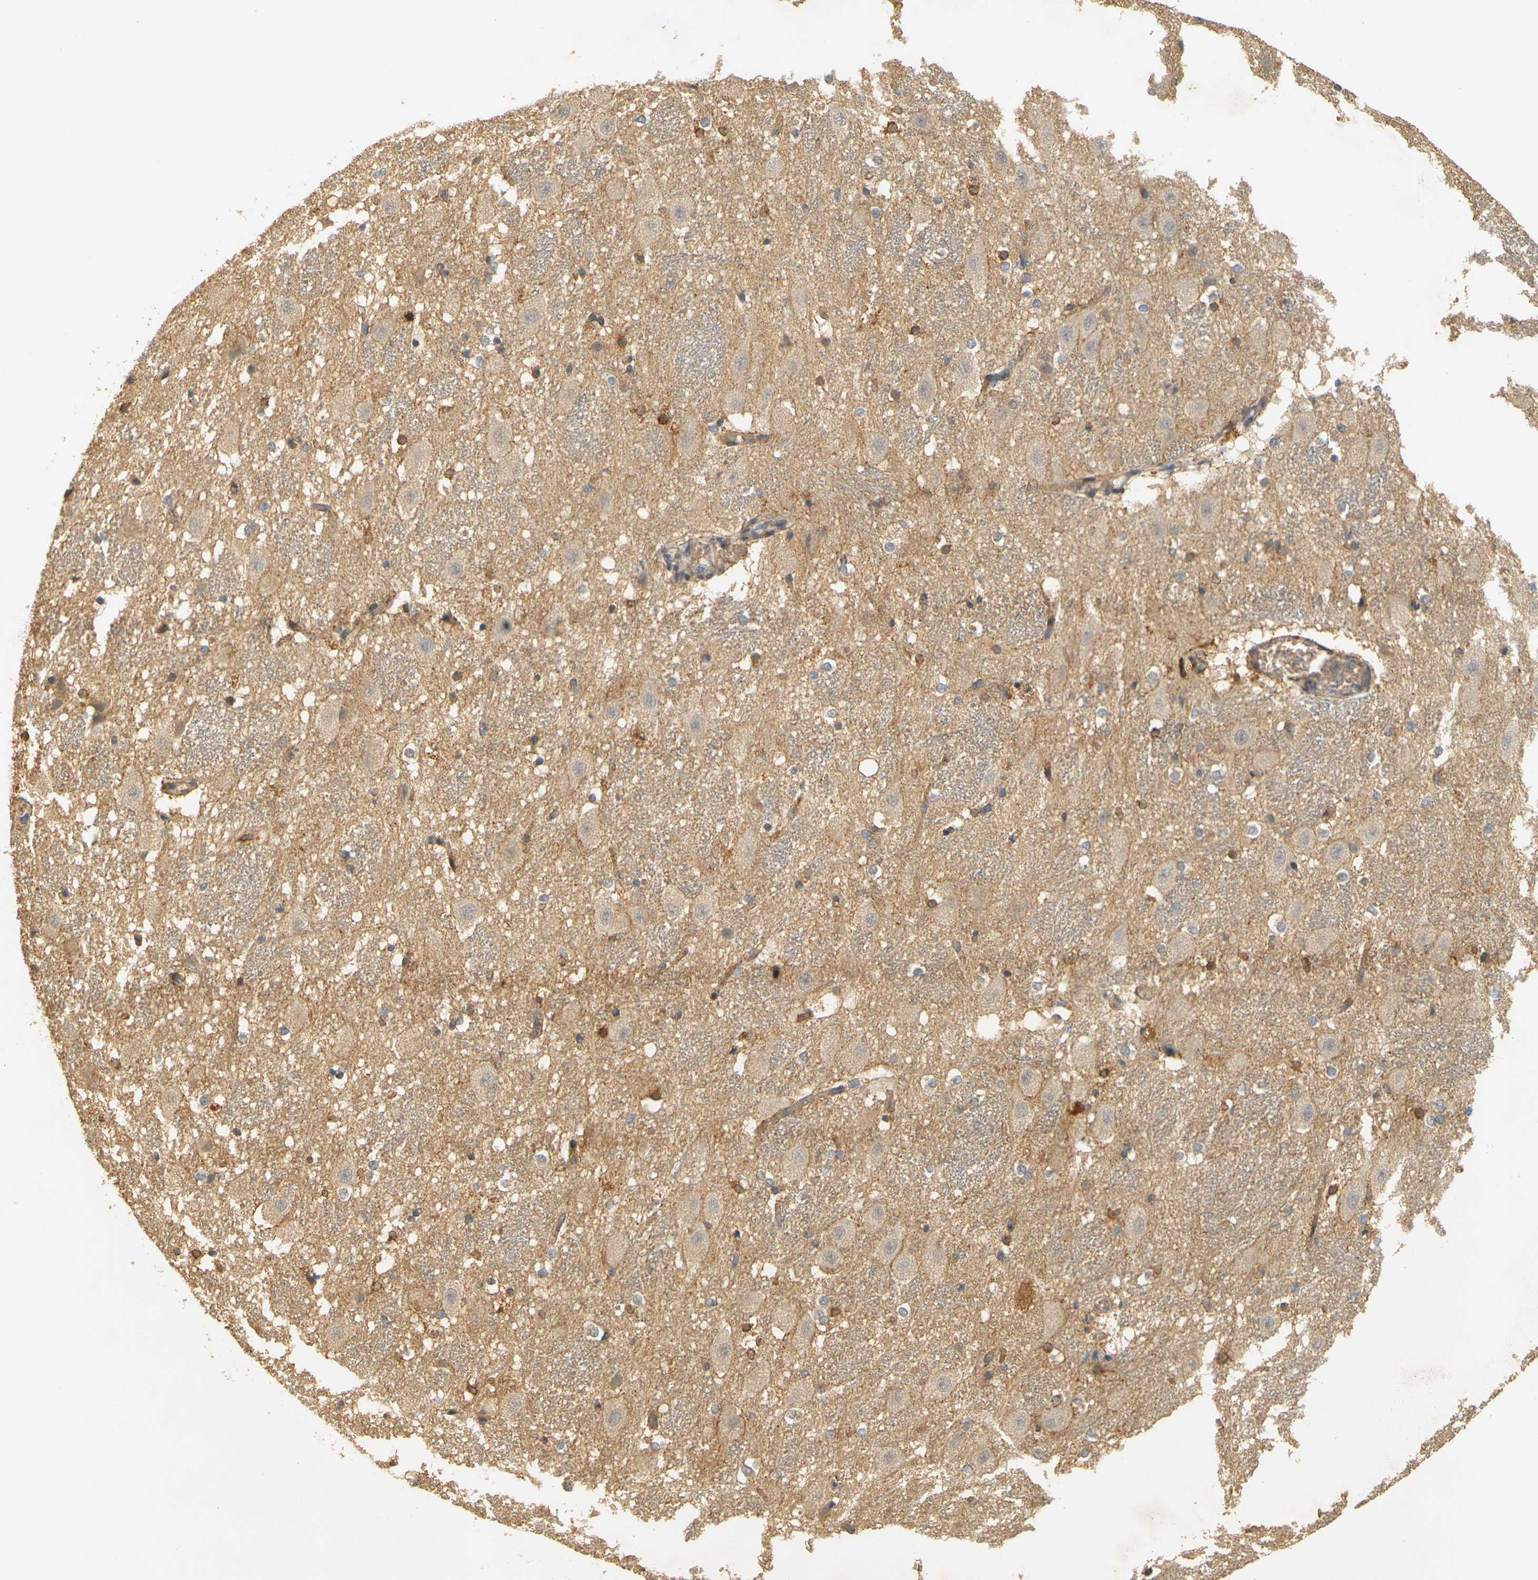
{"staining": {"intensity": "moderate", "quantity": "25%-75%", "location": "cytoplasmic/membranous"}, "tissue": "hippocampus", "cell_type": "Glial cells", "image_type": "normal", "snomed": [{"axis": "morphology", "description": "Normal tissue, NOS"}, {"axis": "topography", "description": "Hippocampus"}], "caption": "Protein expression analysis of benign hippocampus exhibits moderate cytoplasmic/membranous expression in approximately 25%-75% of glial cells. Ihc stains the protein in brown and the nuclei are stained blue.", "gene": "MEGF9", "patient": {"sex": "female", "age": 19}}